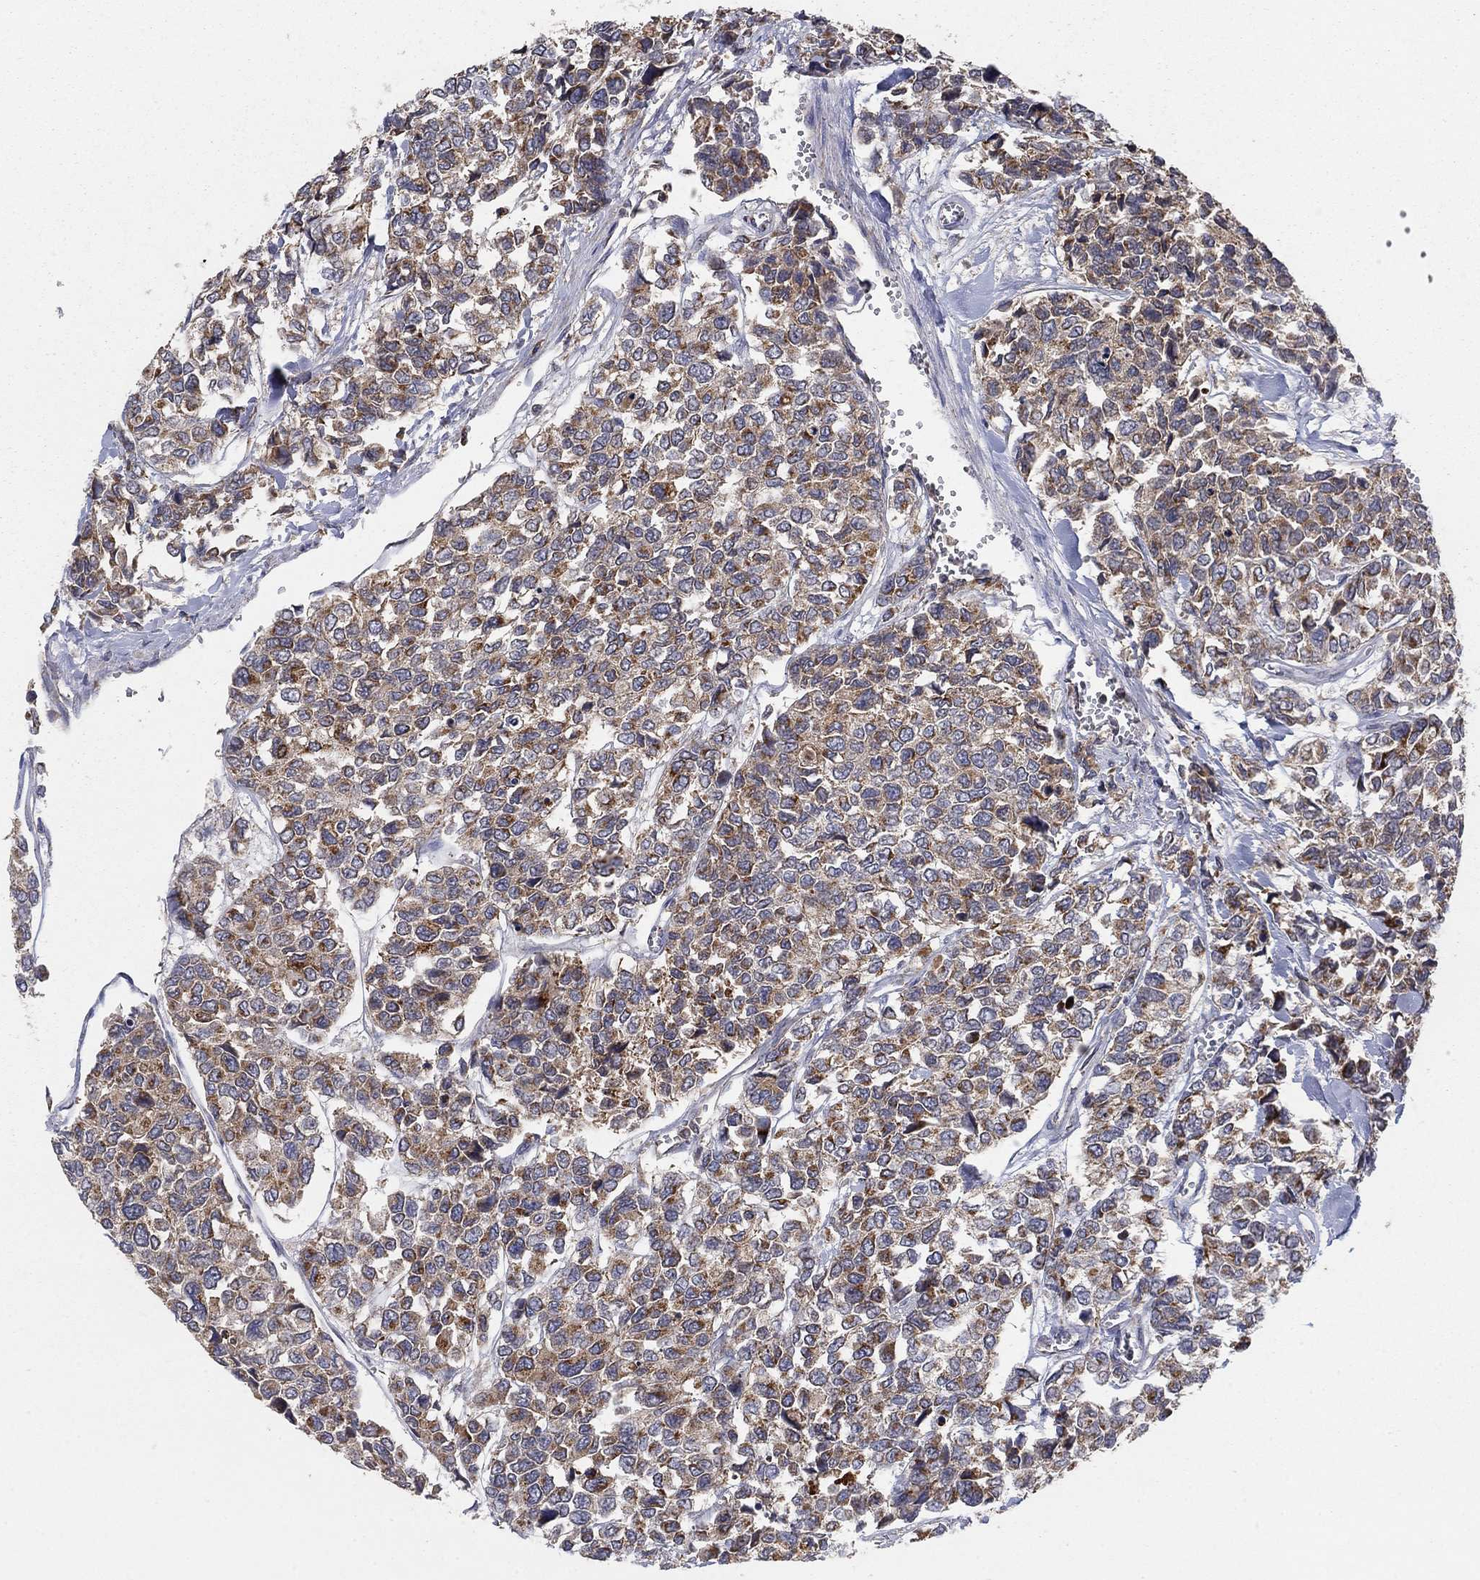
{"staining": {"intensity": "weak", "quantity": ">75%", "location": "cytoplasmic/membranous"}, "tissue": "urothelial cancer", "cell_type": "Tumor cells", "image_type": "cancer", "snomed": [{"axis": "morphology", "description": "Urothelial carcinoma, High grade"}, {"axis": "topography", "description": "Urinary bladder"}], "caption": "Urothelial carcinoma (high-grade) stained with DAB immunohistochemistry (IHC) shows low levels of weak cytoplasmic/membranous staining in about >75% of tumor cells. The staining was performed using DAB (3,3'-diaminobenzidine) to visualize the protein expression in brown, while the nuclei were stained in blue with hematoxylin (Magnification: 20x).", "gene": "GPSM1", "patient": {"sex": "male", "age": 77}}